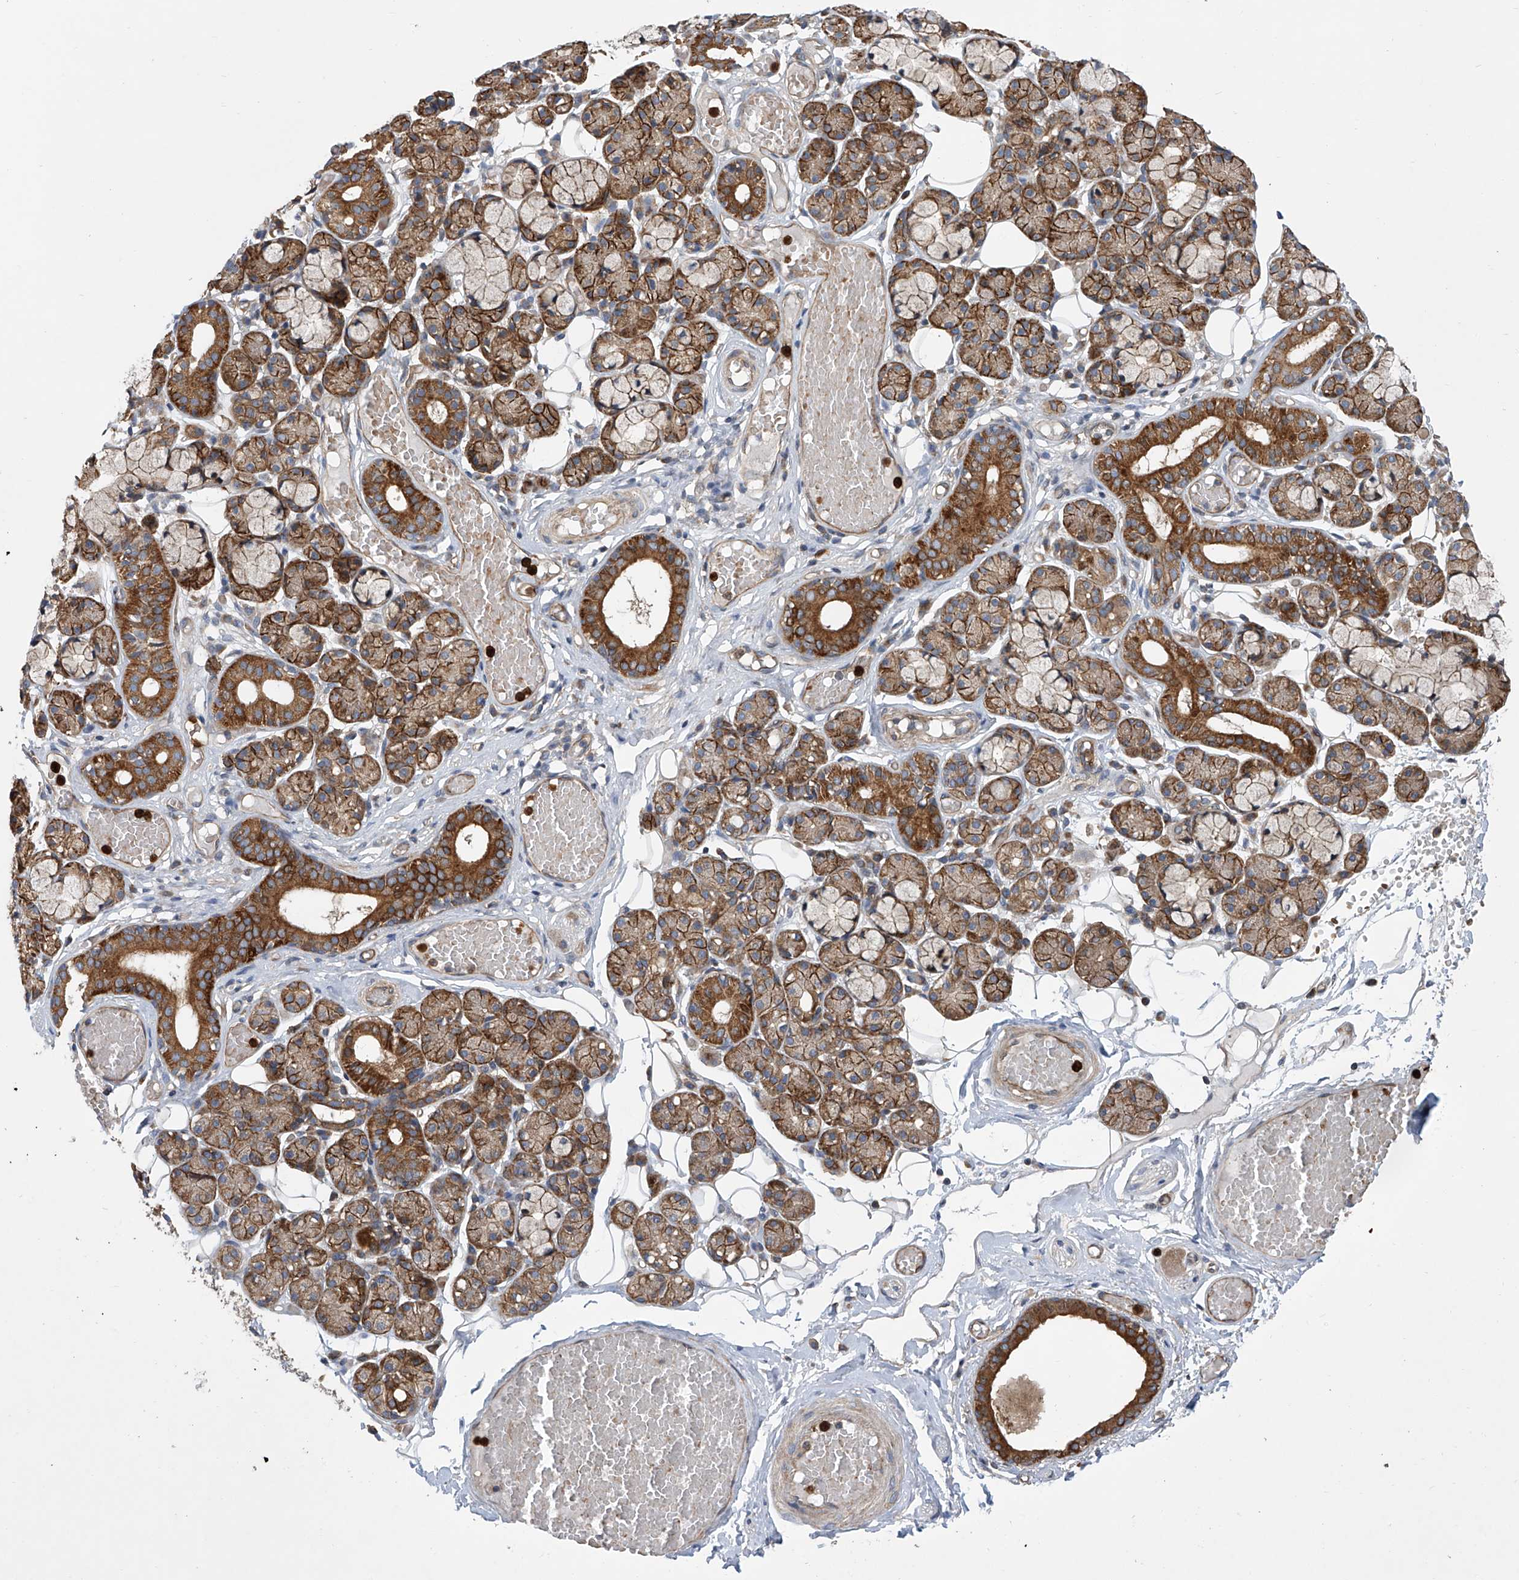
{"staining": {"intensity": "strong", "quantity": "25%-75%", "location": "cytoplasmic/membranous"}, "tissue": "salivary gland", "cell_type": "Glandular cells", "image_type": "normal", "snomed": [{"axis": "morphology", "description": "Normal tissue, NOS"}, {"axis": "topography", "description": "Salivary gland"}], "caption": "Immunohistochemical staining of benign human salivary gland demonstrates 25%-75% levels of strong cytoplasmic/membranous protein staining in about 25%-75% of glandular cells. (DAB IHC with brightfield microscopy, high magnification).", "gene": "EIF2D", "patient": {"sex": "male", "age": 63}}